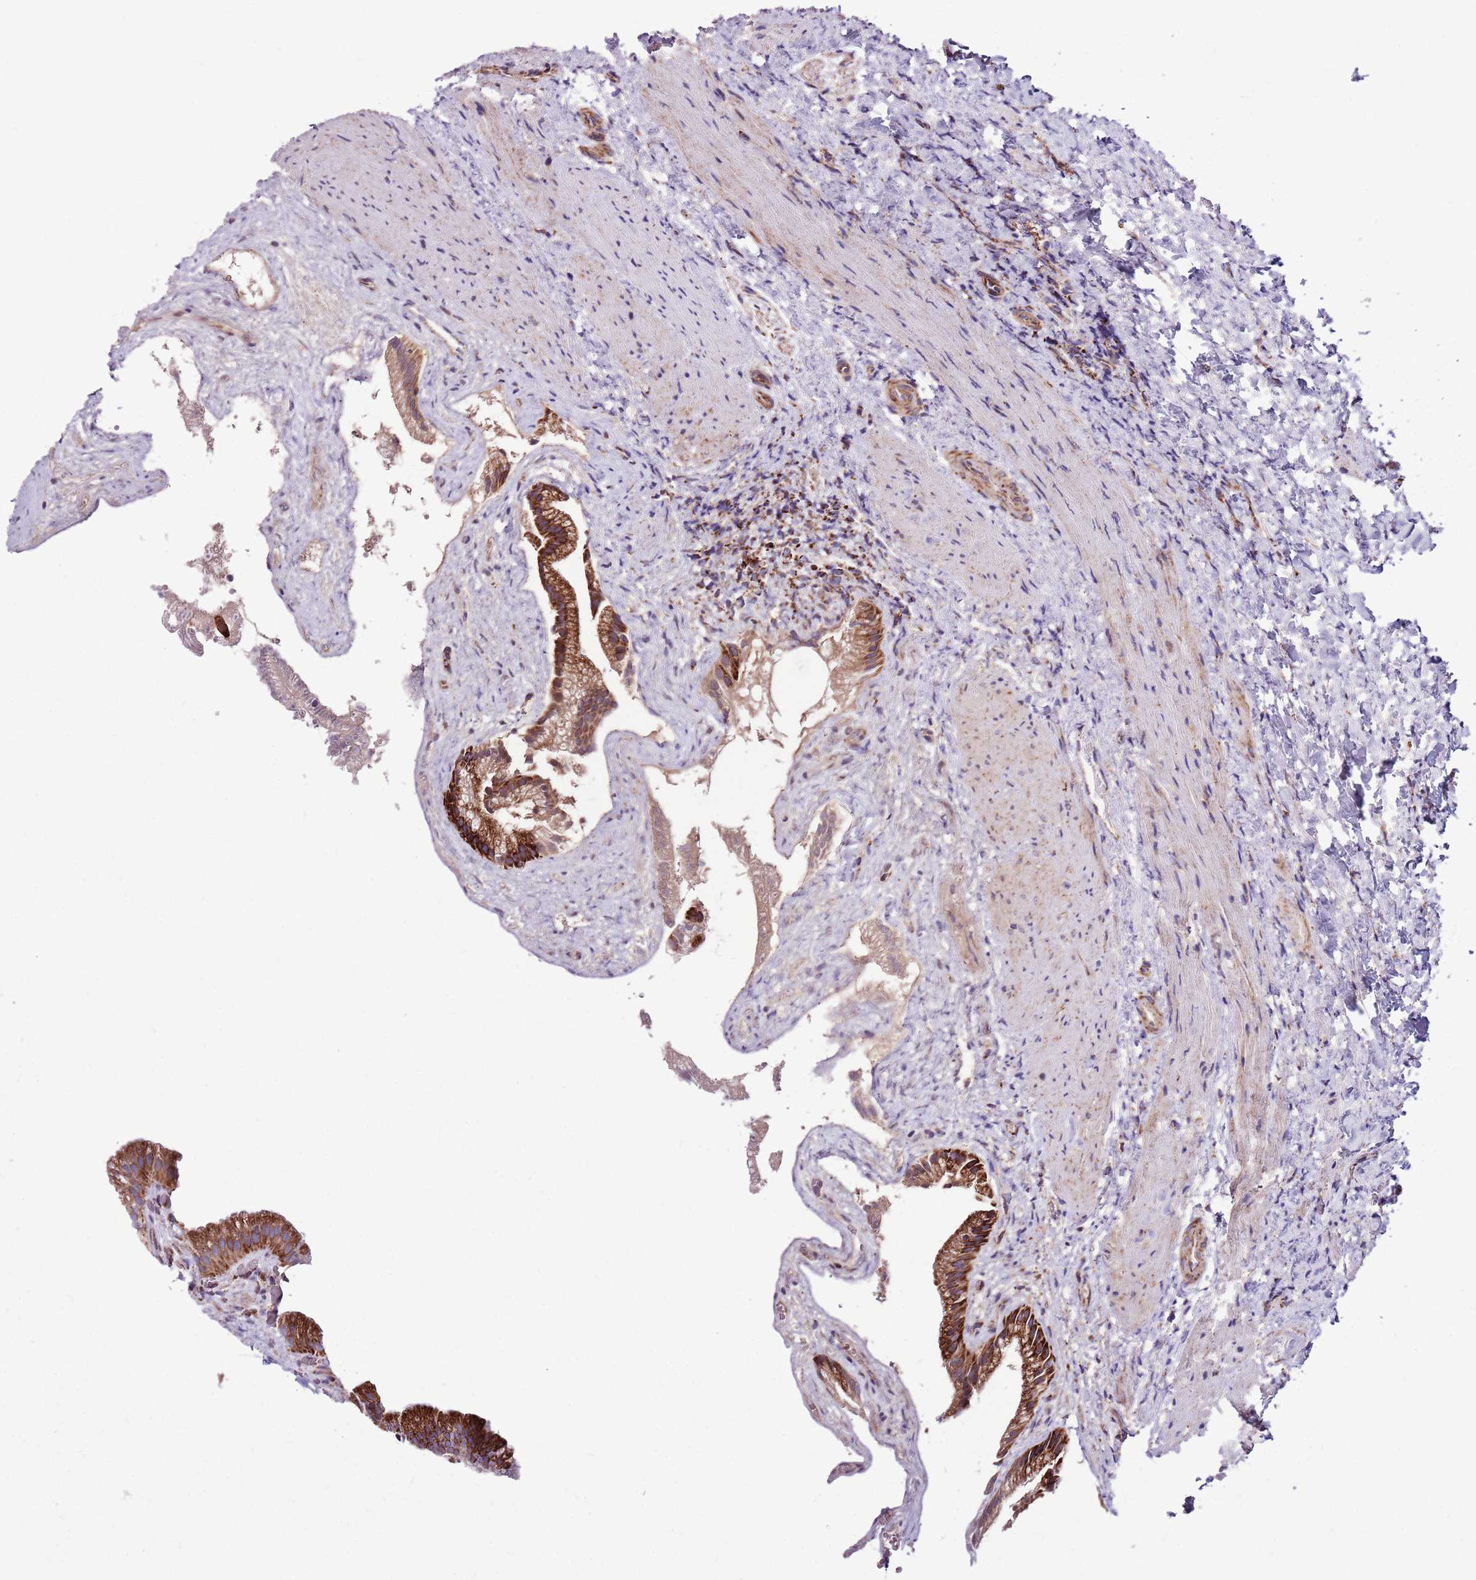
{"staining": {"intensity": "strong", "quantity": ">75%", "location": "cytoplasmic/membranous"}, "tissue": "gallbladder", "cell_type": "Glandular cells", "image_type": "normal", "snomed": [{"axis": "morphology", "description": "Normal tissue, NOS"}, {"axis": "morphology", "description": "Inflammation, NOS"}, {"axis": "topography", "description": "Gallbladder"}], "caption": "DAB immunohistochemical staining of unremarkable human gallbladder displays strong cytoplasmic/membranous protein staining in approximately >75% of glandular cells. (brown staining indicates protein expression, while blue staining denotes nuclei).", "gene": "HECTD4", "patient": {"sex": "male", "age": 51}}